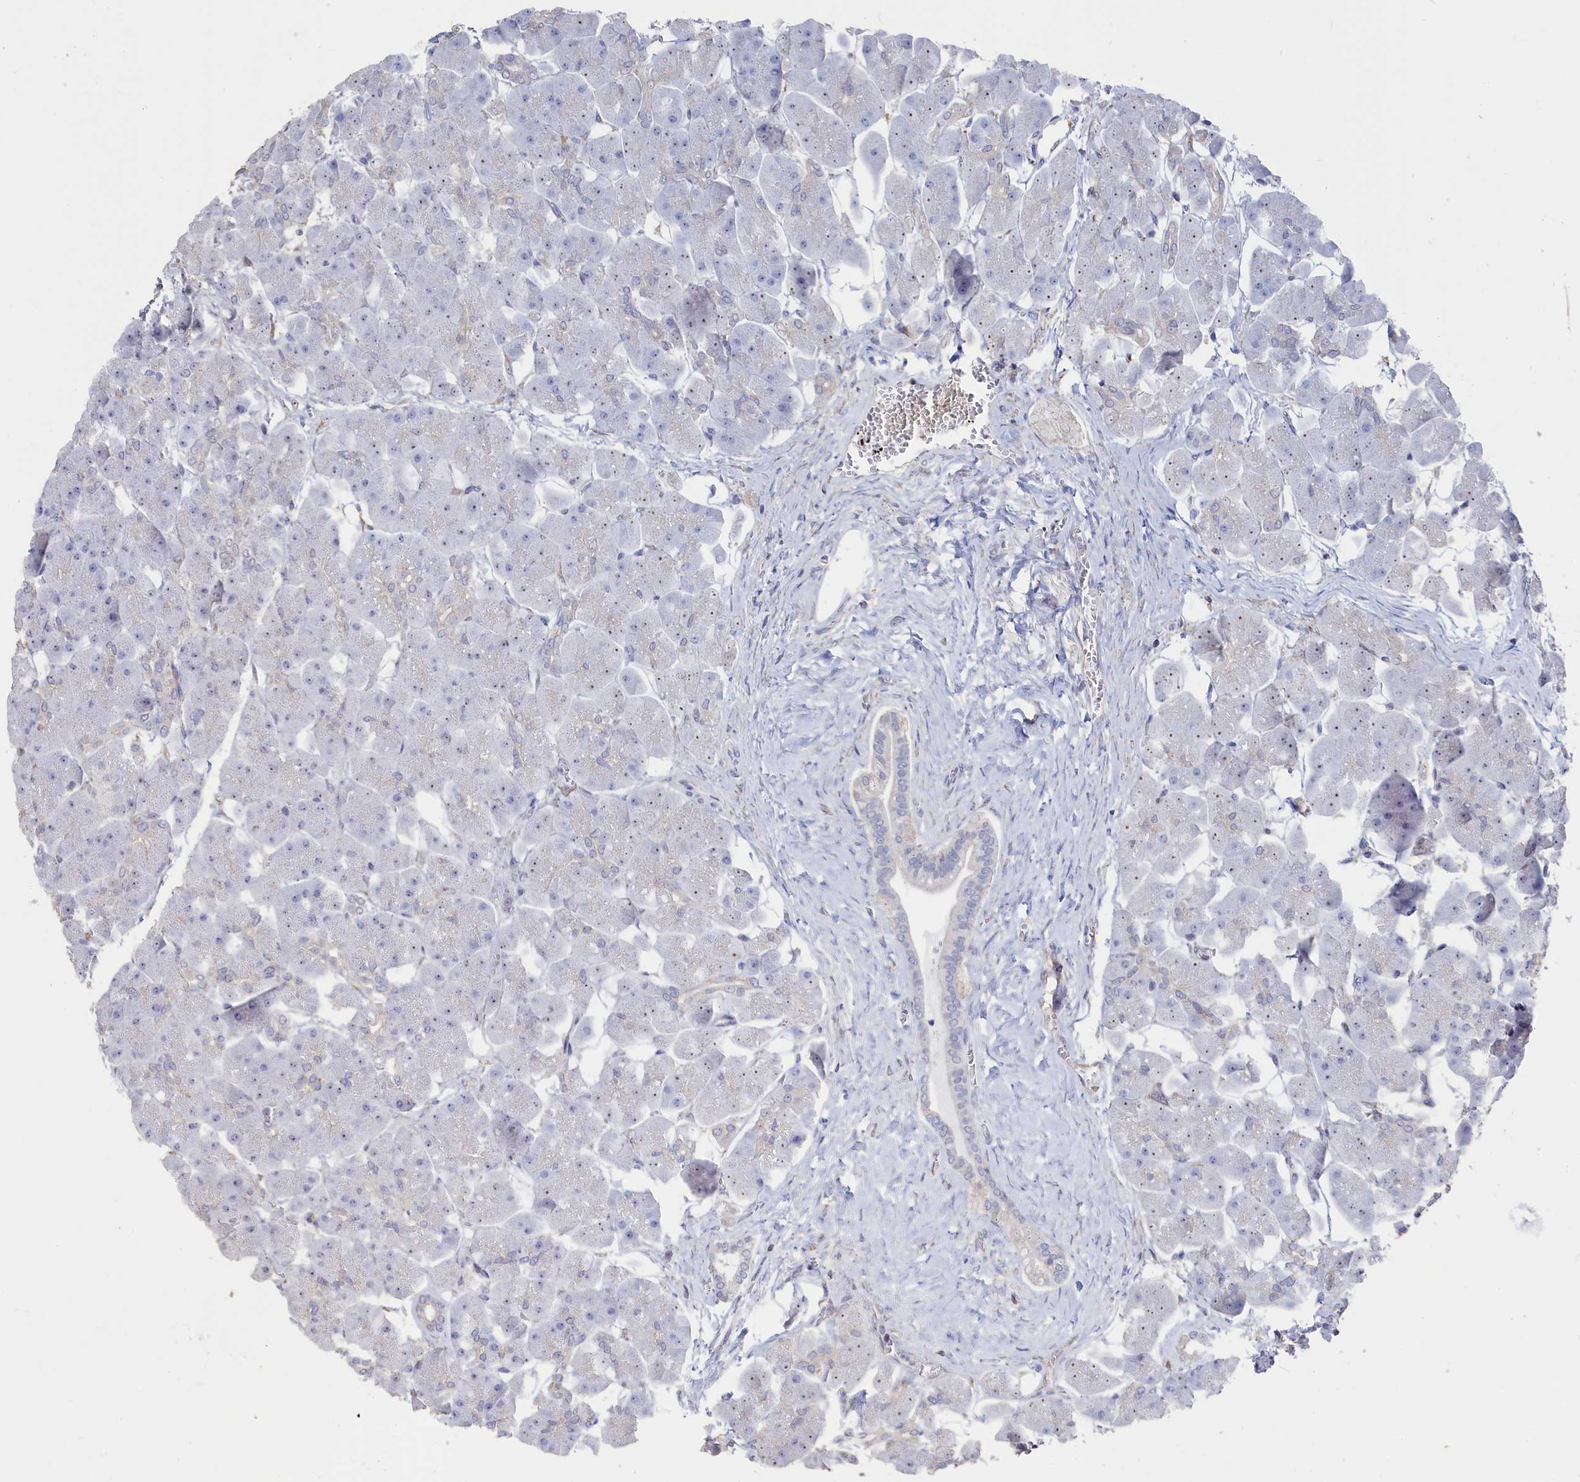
{"staining": {"intensity": "negative", "quantity": "none", "location": "none"}, "tissue": "pancreas", "cell_type": "Exocrine glandular cells", "image_type": "normal", "snomed": [{"axis": "morphology", "description": "Normal tissue, NOS"}, {"axis": "topography", "description": "Pancreas"}], "caption": "Exocrine glandular cells are negative for protein expression in benign human pancreas. The staining was performed using DAB (3,3'-diaminobenzidine) to visualize the protein expression in brown, while the nuclei were stained in blue with hematoxylin (Magnification: 20x).", "gene": "SEMG2", "patient": {"sex": "male", "age": 66}}